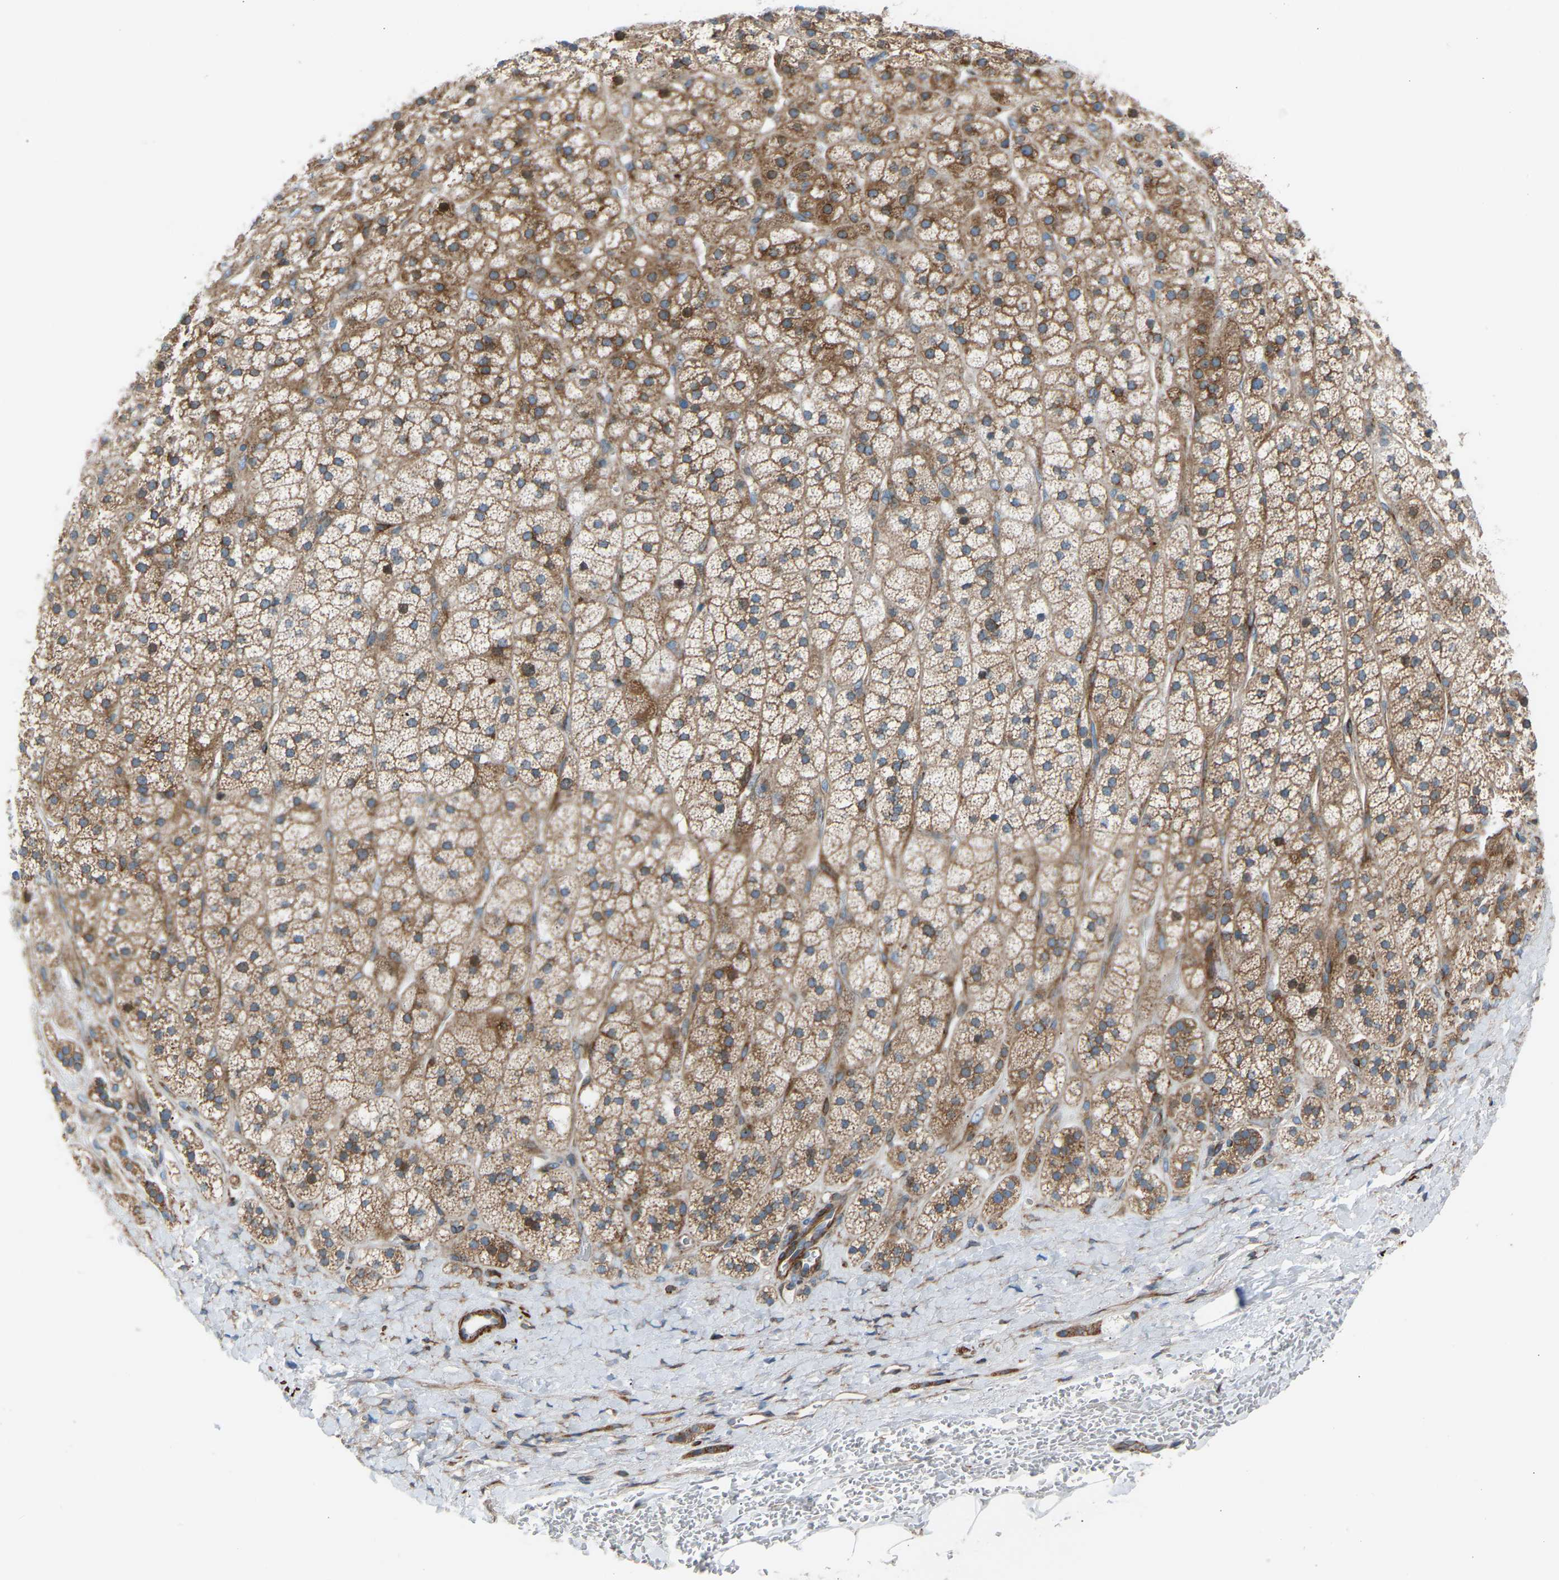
{"staining": {"intensity": "moderate", "quantity": ">75%", "location": "cytoplasmic/membranous"}, "tissue": "adrenal gland", "cell_type": "Glandular cells", "image_type": "normal", "snomed": [{"axis": "morphology", "description": "Normal tissue, NOS"}, {"axis": "topography", "description": "Adrenal gland"}], "caption": "Immunohistochemistry staining of normal adrenal gland, which shows medium levels of moderate cytoplasmic/membranous positivity in approximately >75% of glandular cells indicating moderate cytoplasmic/membranous protein expression. The staining was performed using DAB (brown) for protein detection and nuclei were counterstained in hematoxylin (blue).", "gene": "VPS41", "patient": {"sex": "male", "age": 56}}